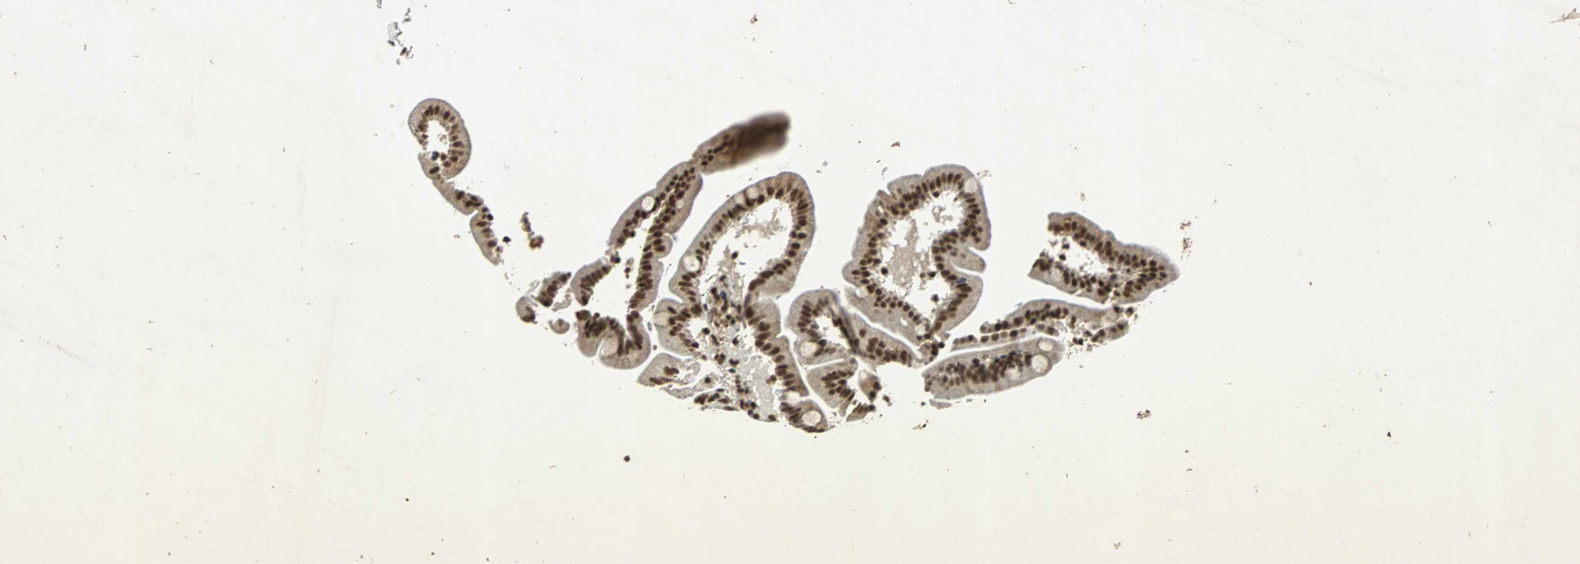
{"staining": {"intensity": "strong", "quantity": ">75%", "location": "nuclear"}, "tissue": "duodenum", "cell_type": "Glandular cells", "image_type": "normal", "snomed": [{"axis": "morphology", "description": "Normal tissue, NOS"}, {"axis": "topography", "description": "Duodenum"}], "caption": "A photomicrograph of human duodenum stained for a protein shows strong nuclear brown staining in glandular cells.", "gene": "TAF5", "patient": {"sex": "male", "age": 54}}